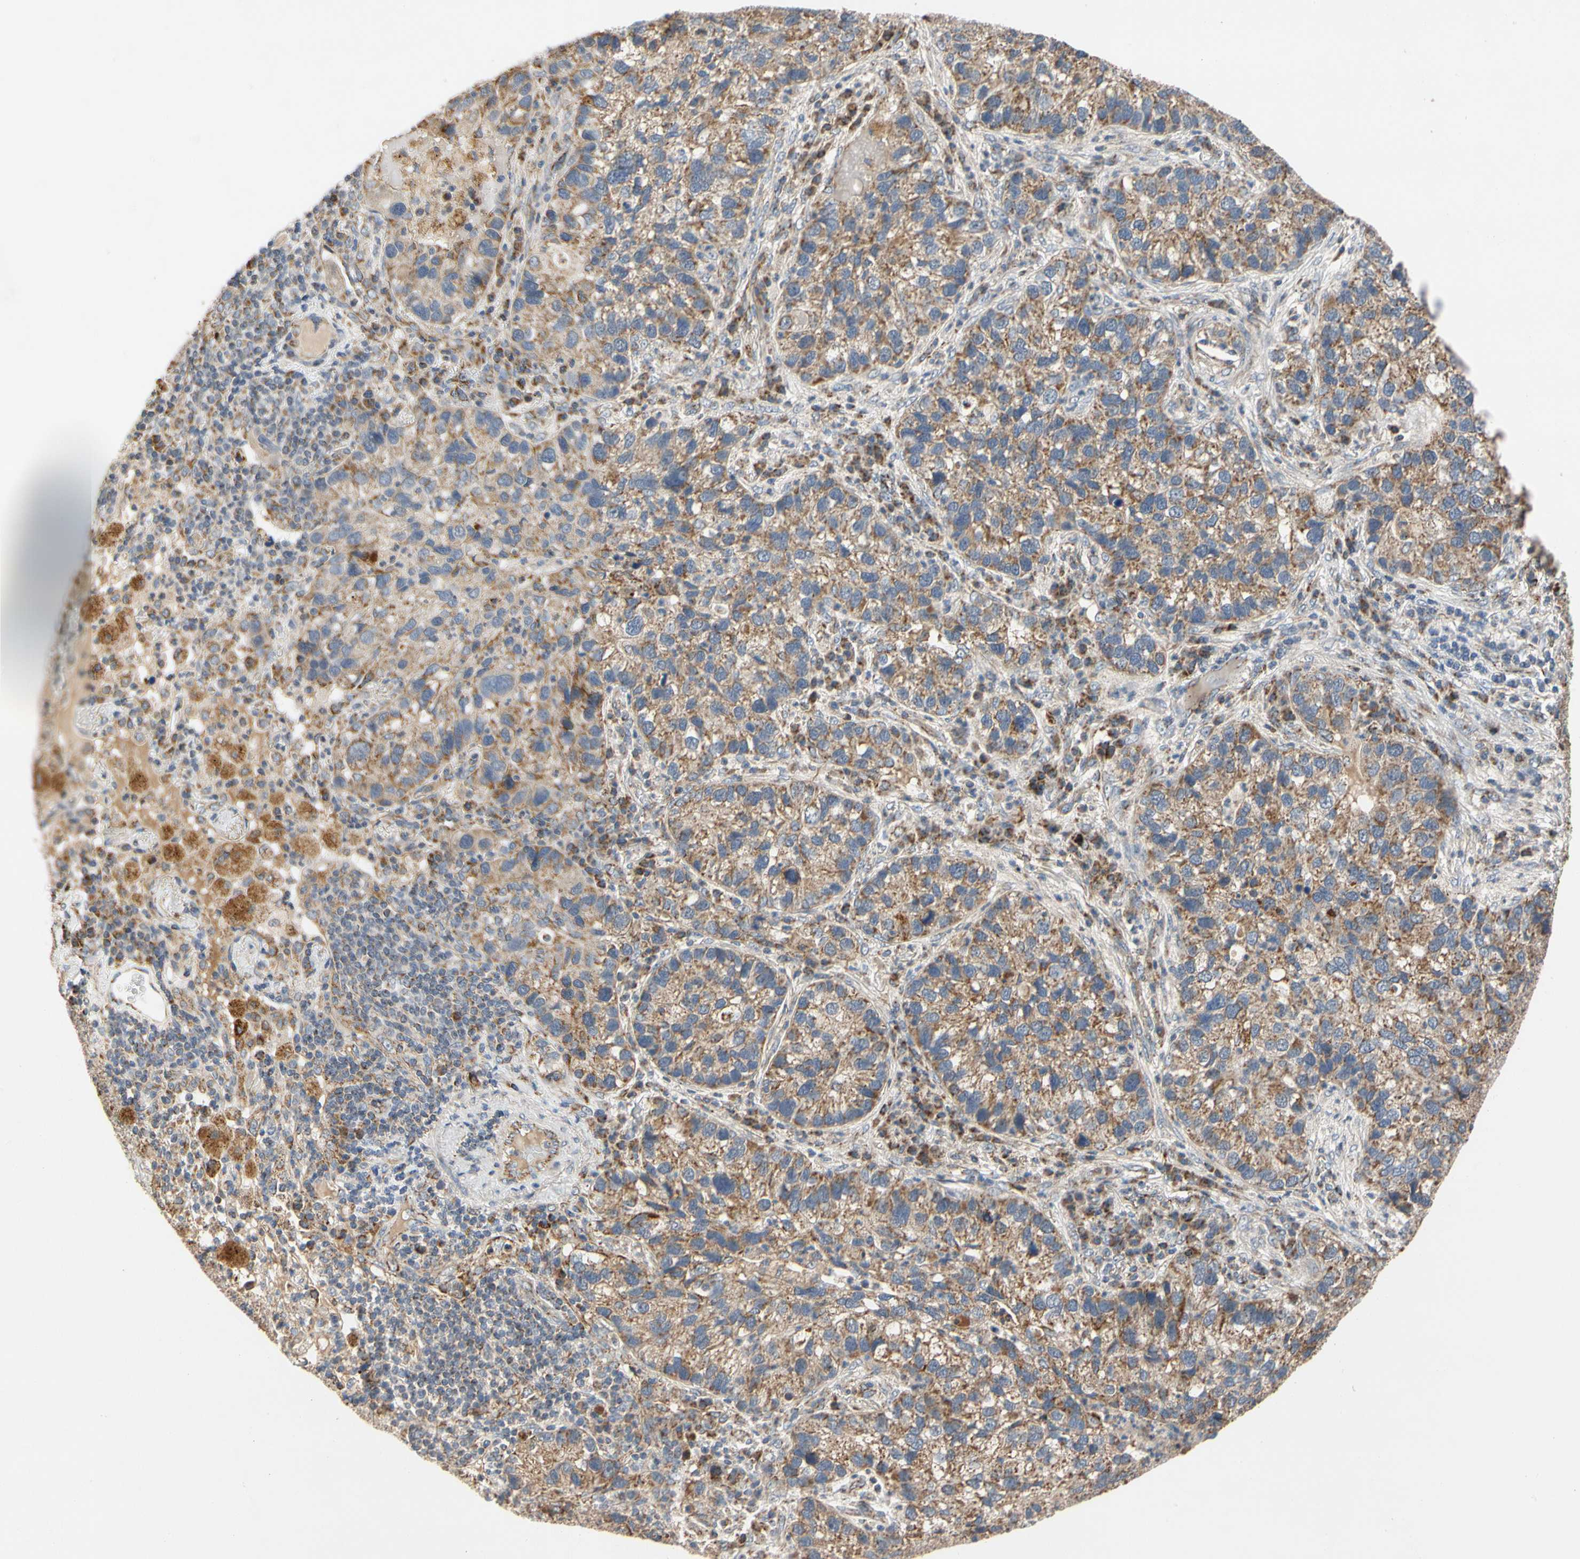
{"staining": {"intensity": "moderate", "quantity": ">75%", "location": "cytoplasmic/membranous"}, "tissue": "lung cancer", "cell_type": "Tumor cells", "image_type": "cancer", "snomed": [{"axis": "morphology", "description": "Normal tissue, NOS"}, {"axis": "morphology", "description": "Adenocarcinoma, NOS"}, {"axis": "topography", "description": "Bronchus"}, {"axis": "topography", "description": "Lung"}], "caption": "A brown stain highlights moderate cytoplasmic/membranous expression of a protein in human adenocarcinoma (lung) tumor cells. (brown staining indicates protein expression, while blue staining denotes nuclei).", "gene": "GPD2", "patient": {"sex": "male", "age": 54}}